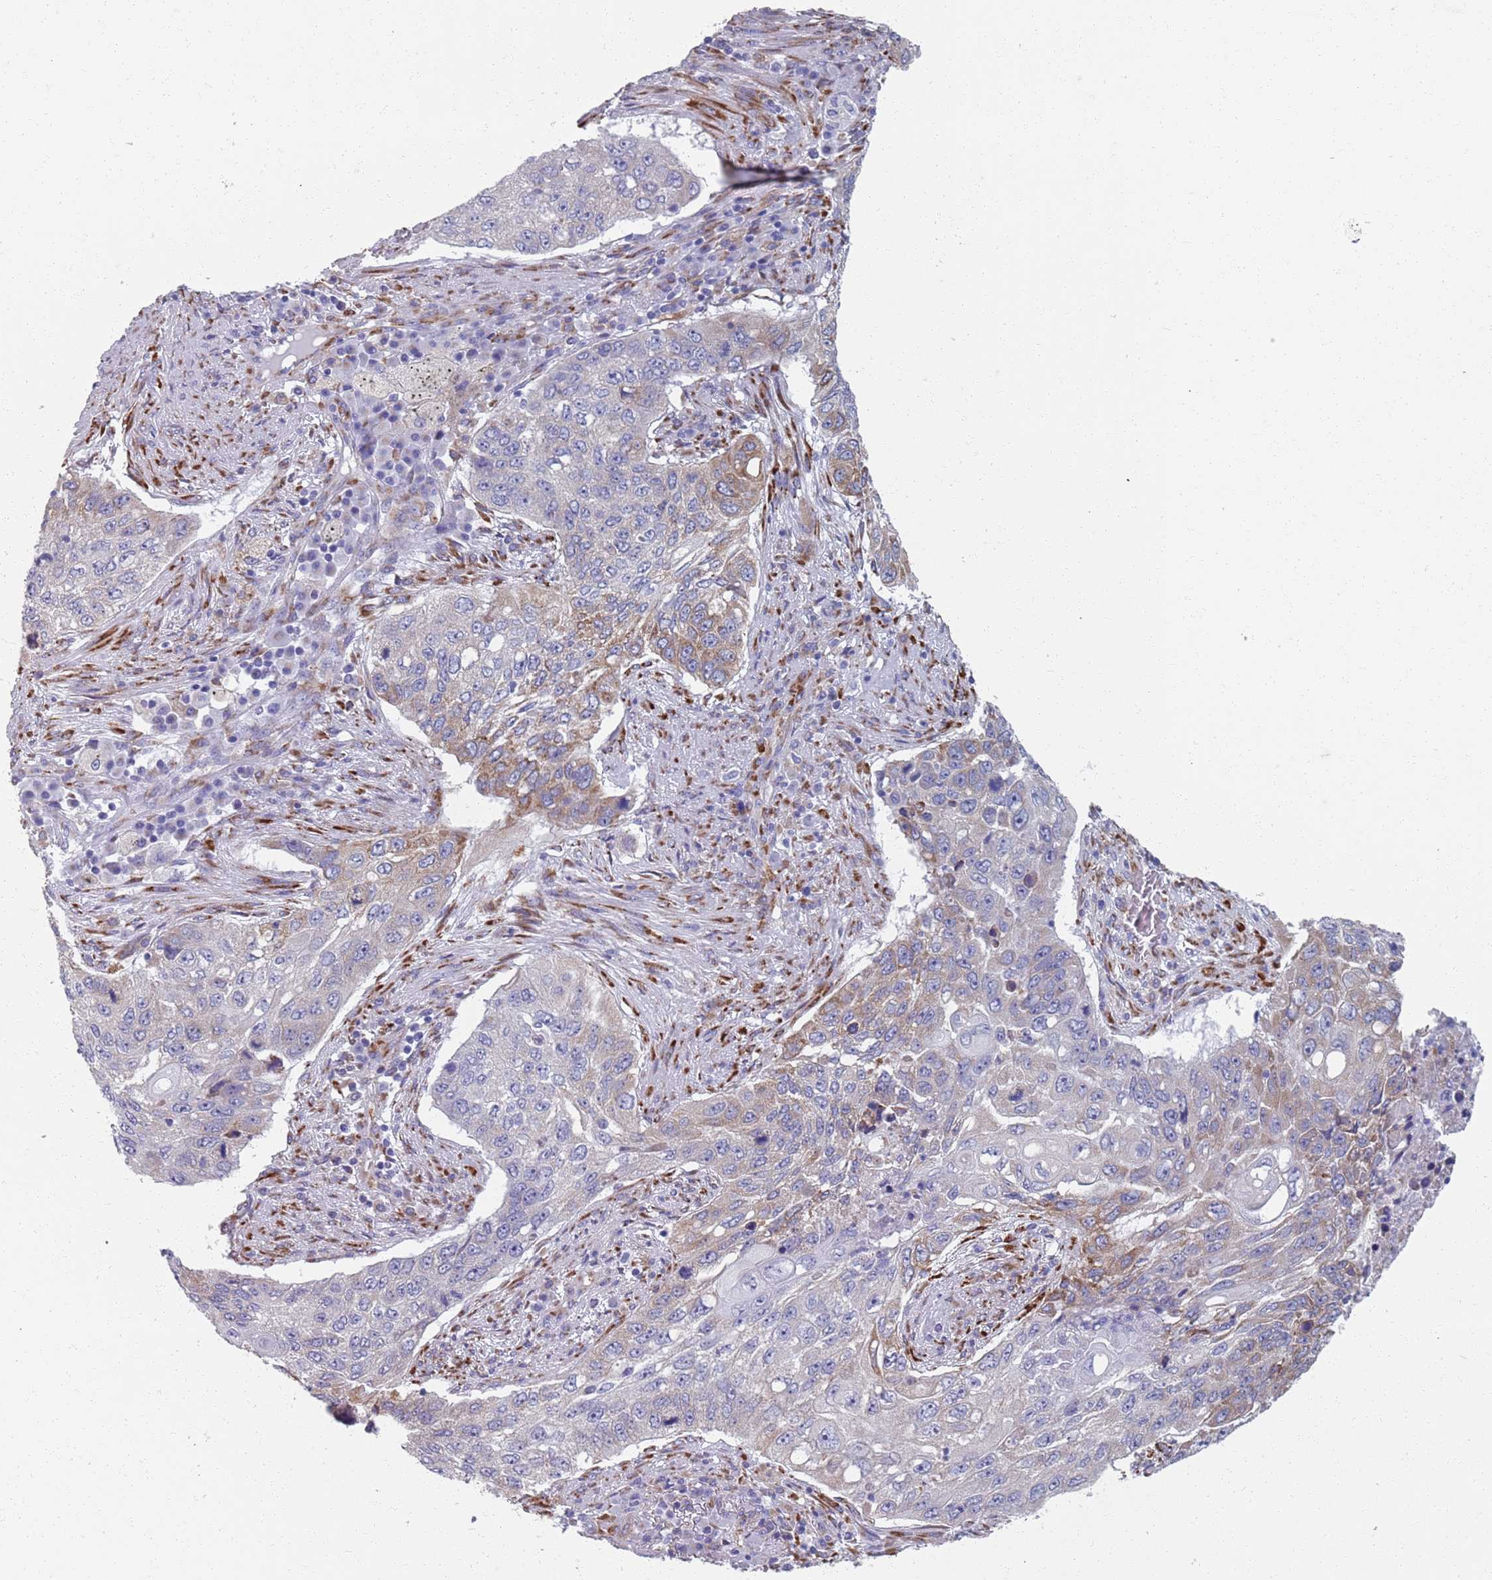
{"staining": {"intensity": "moderate", "quantity": "<25%", "location": "cytoplasmic/membranous"}, "tissue": "lung cancer", "cell_type": "Tumor cells", "image_type": "cancer", "snomed": [{"axis": "morphology", "description": "Squamous cell carcinoma, NOS"}, {"axis": "topography", "description": "Lung"}], "caption": "High-power microscopy captured an immunohistochemistry (IHC) micrograph of lung cancer (squamous cell carcinoma), revealing moderate cytoplasmic/membranous positivity in about <25% of tumor cells.", "gene": "PLOD1", "patient": {"sex": "female", "age": 63}}